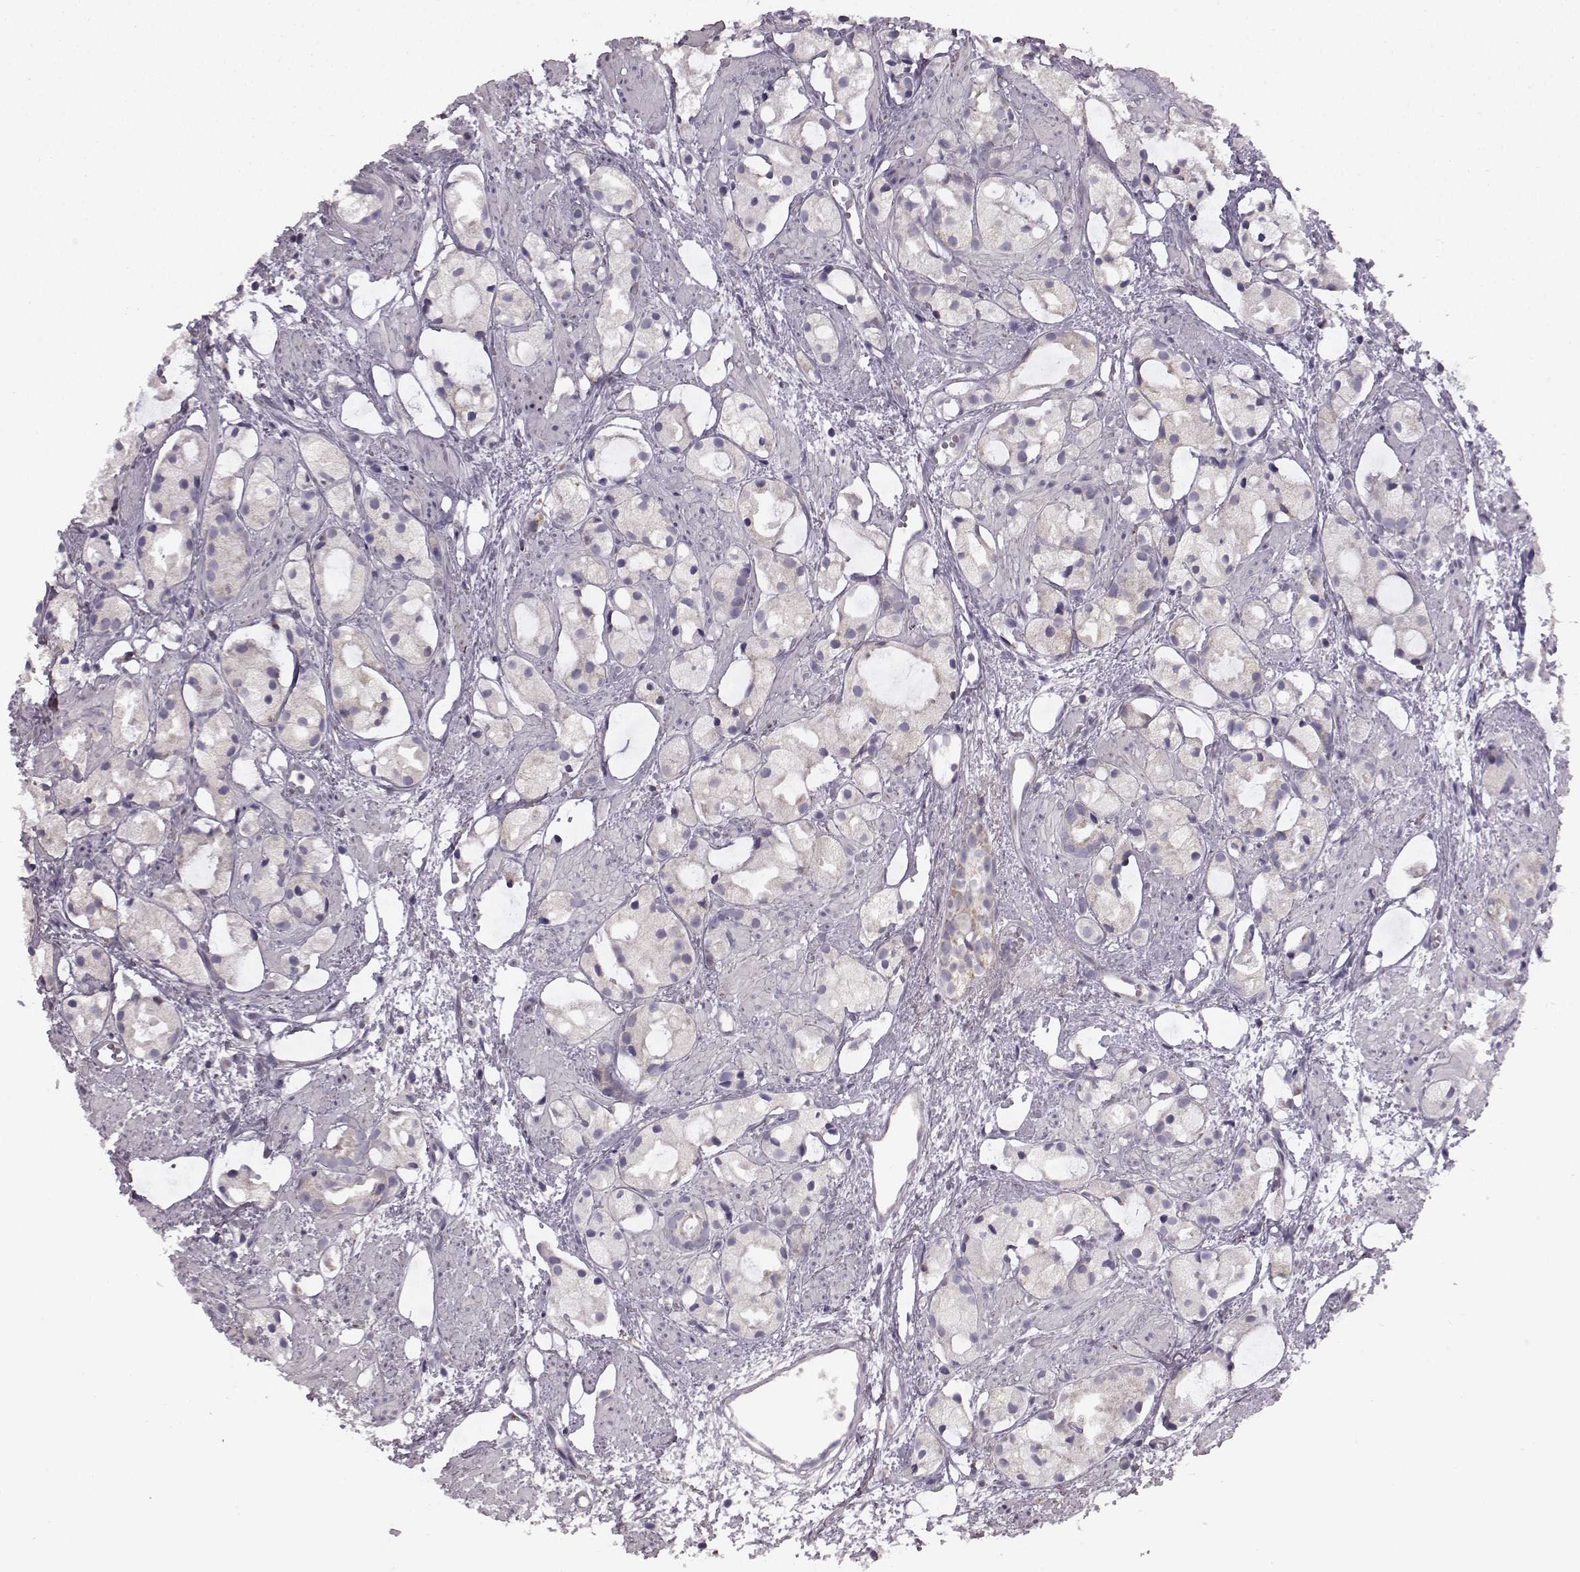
{"staining": {"intensity": "negative", "quantity": "none", "location": "none"}, "tissue": "prostate cancer", "cell_type": "Tumor cells", "image_type": "cancer", "snomed": [{"axis": "morphology", "description": "Adenocarcinoma, High grade"}, {"axis": "topography", "description": "Prostate"}], "caption": "This is an immunohistochemistry photomicrograph of human prostate cancer (high-grade adenocarcinoma). There is no positivity in tumor cells.", "gene": "FAM8A1", "patient": {"sex": "male", "age": 85}}